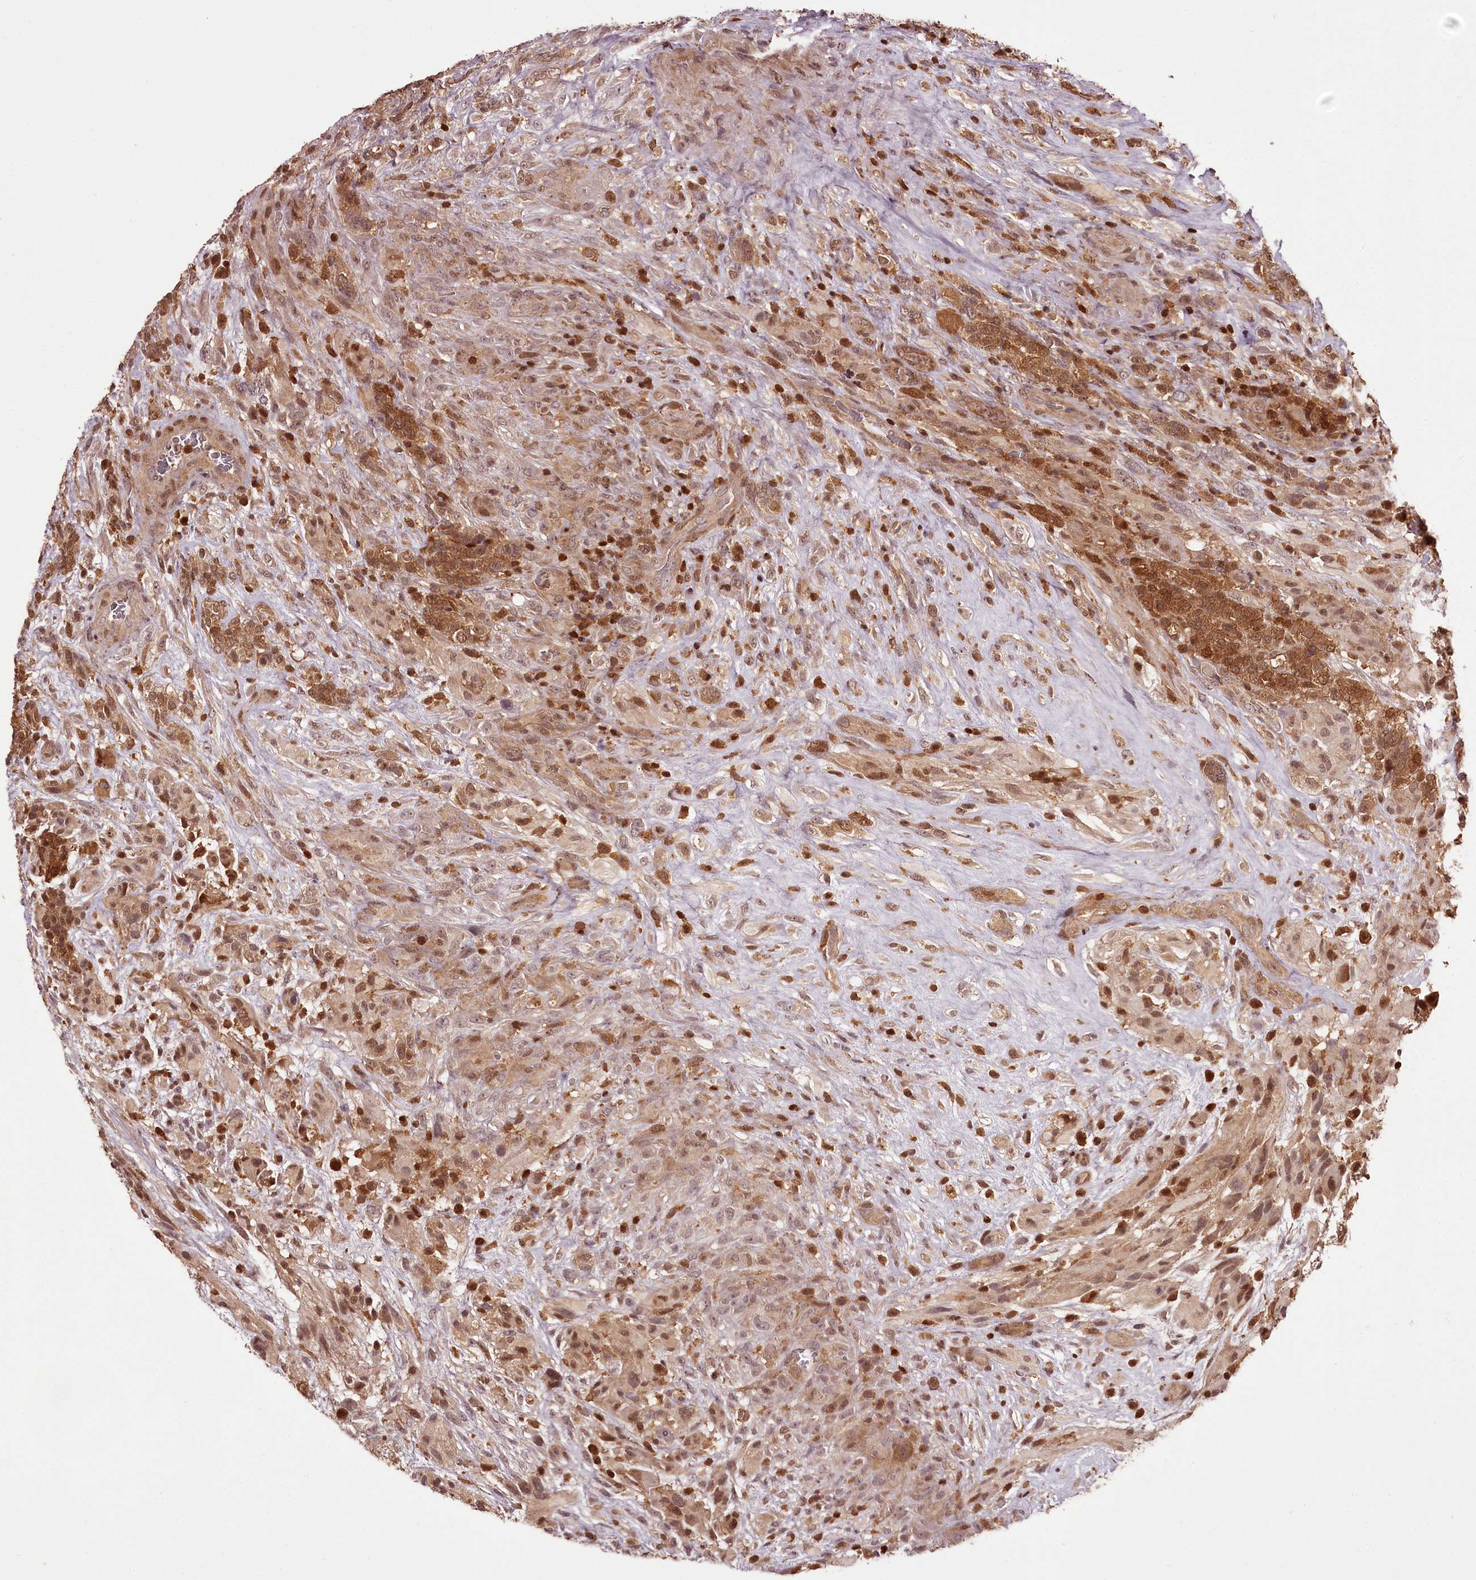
{"staining": {"intensity": "weak", "quantity": "25%-75%", "location": "cytoplasmic/membranous,nuclear"}, "tissue": "glioma", "cell_type": "Tumor cells", "image_type": "cancer", "snomed": [{"axis": "morphology", "description": "Glioma, malignant, High grade"}, {"axis": "topography", "description": "Brain"}], "caption": "Weak cytoplasmic/membranous and nuclear positivity for a protein is seen in approximately 25%-75% of tumor cells of glioma using IHC.", "gene": "NPRL2", "patient": {"sex": "male", "age": 61}}